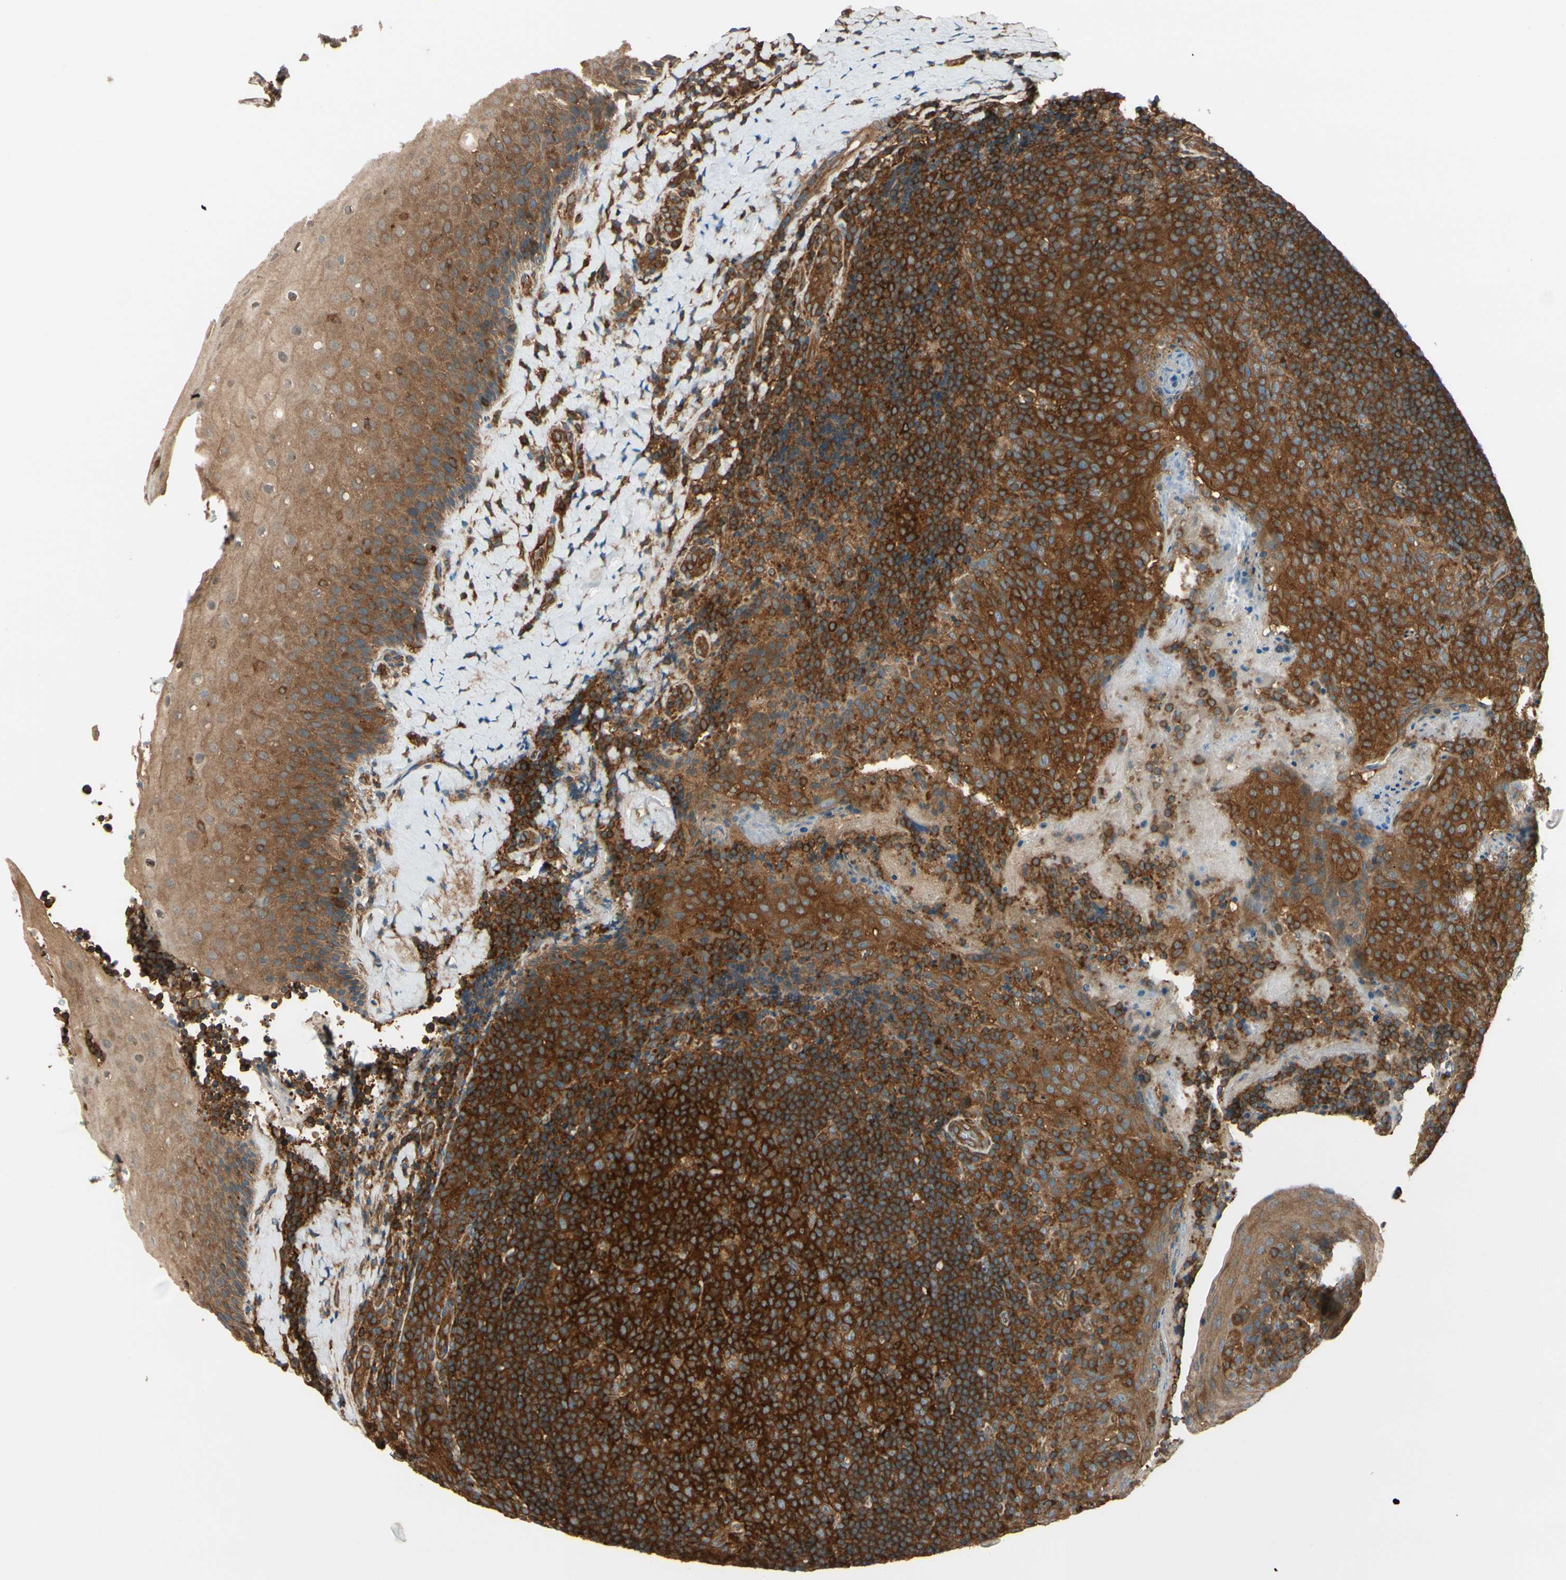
{"staining": {"intensity": "strong", "quantity": ">75%", "location": "cytoplasmic/membranous"}, "tissue": "tonsil", "cell_type": "Germinal center cells", "image_type": "normal", "snomed": [{"axis": "morphology", "description": "Normal tissue, NOS"}, {"axis": "topography", "description": "Tonsil"}], "caption": "A high-resolution micrograph shows immunohistochemistry (IHC) staining of unremarkable tonsil, which displays strong cytoplasmic/membranous expression in approximately >75% of germinal center cells. (Stains: DAB in brown, nuclei in blue, Microscopy: brightfield microscopy at high magnification).", "gene": "EPS15", "patient": {"sex": "male", "age": 17}}